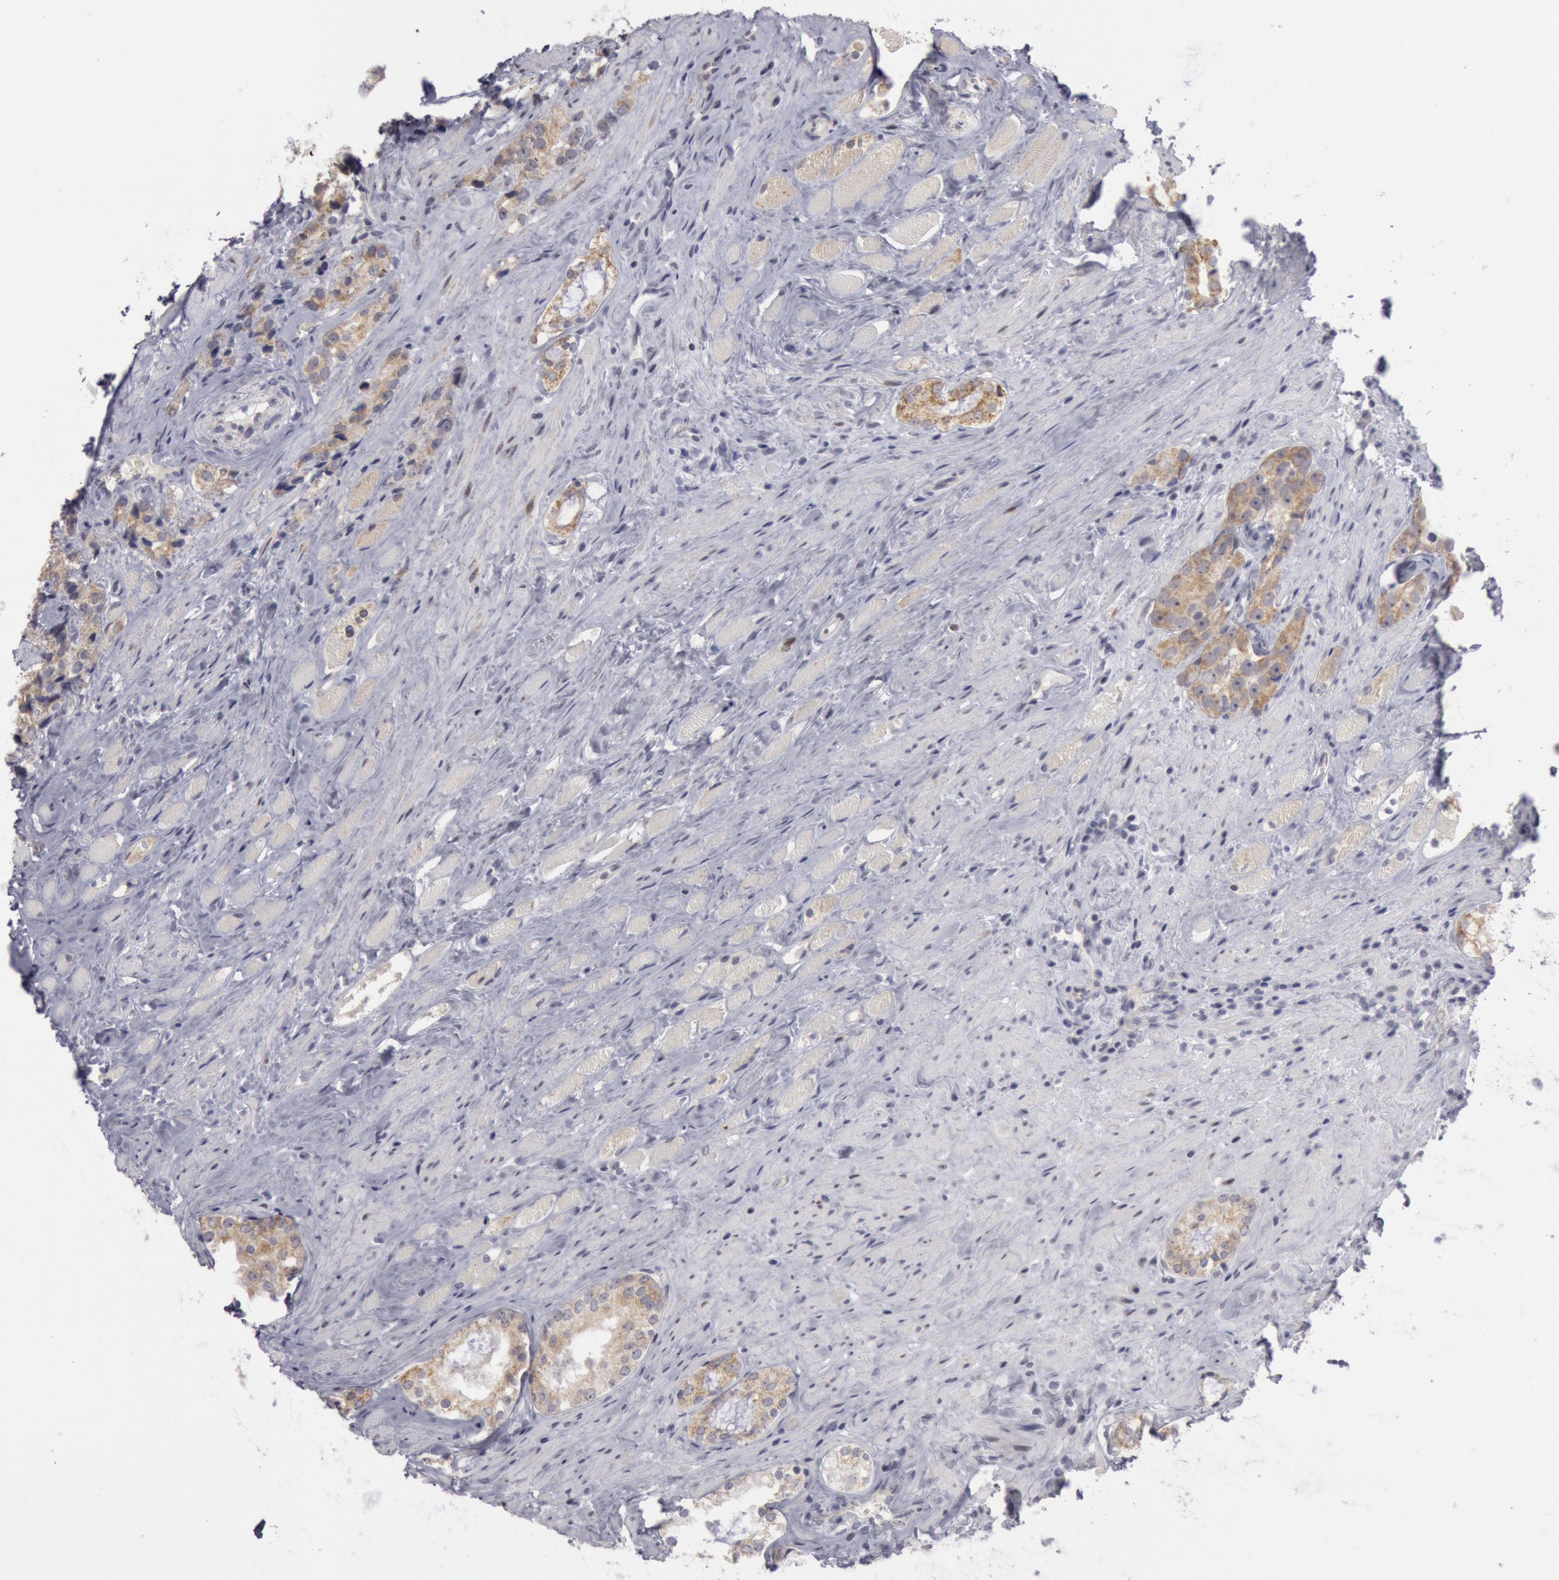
{"staining": {"intensity": "moderate", "quantity": "25%-75%", "location": "cytoplasmic/membranous"}, "tissue": "prostate cancer", "cell_type": "Tumor cells", "image_type": "cancer", "snomed": [{"axis": "morphology", "description": "Adenocarcinoma, Medium grade"}, {"axis": "topography", "description": "Prostate"}], "caption": "This histopathology image displays IHC staining of human prostate cancer (medium-grade adenocarcinoma), with medium moderate cytoplasmic/membranous expression in about 25%-75% of tumor cells.", "gene": "JOSD1", "patient": {"sex": "male", "age": 73}}